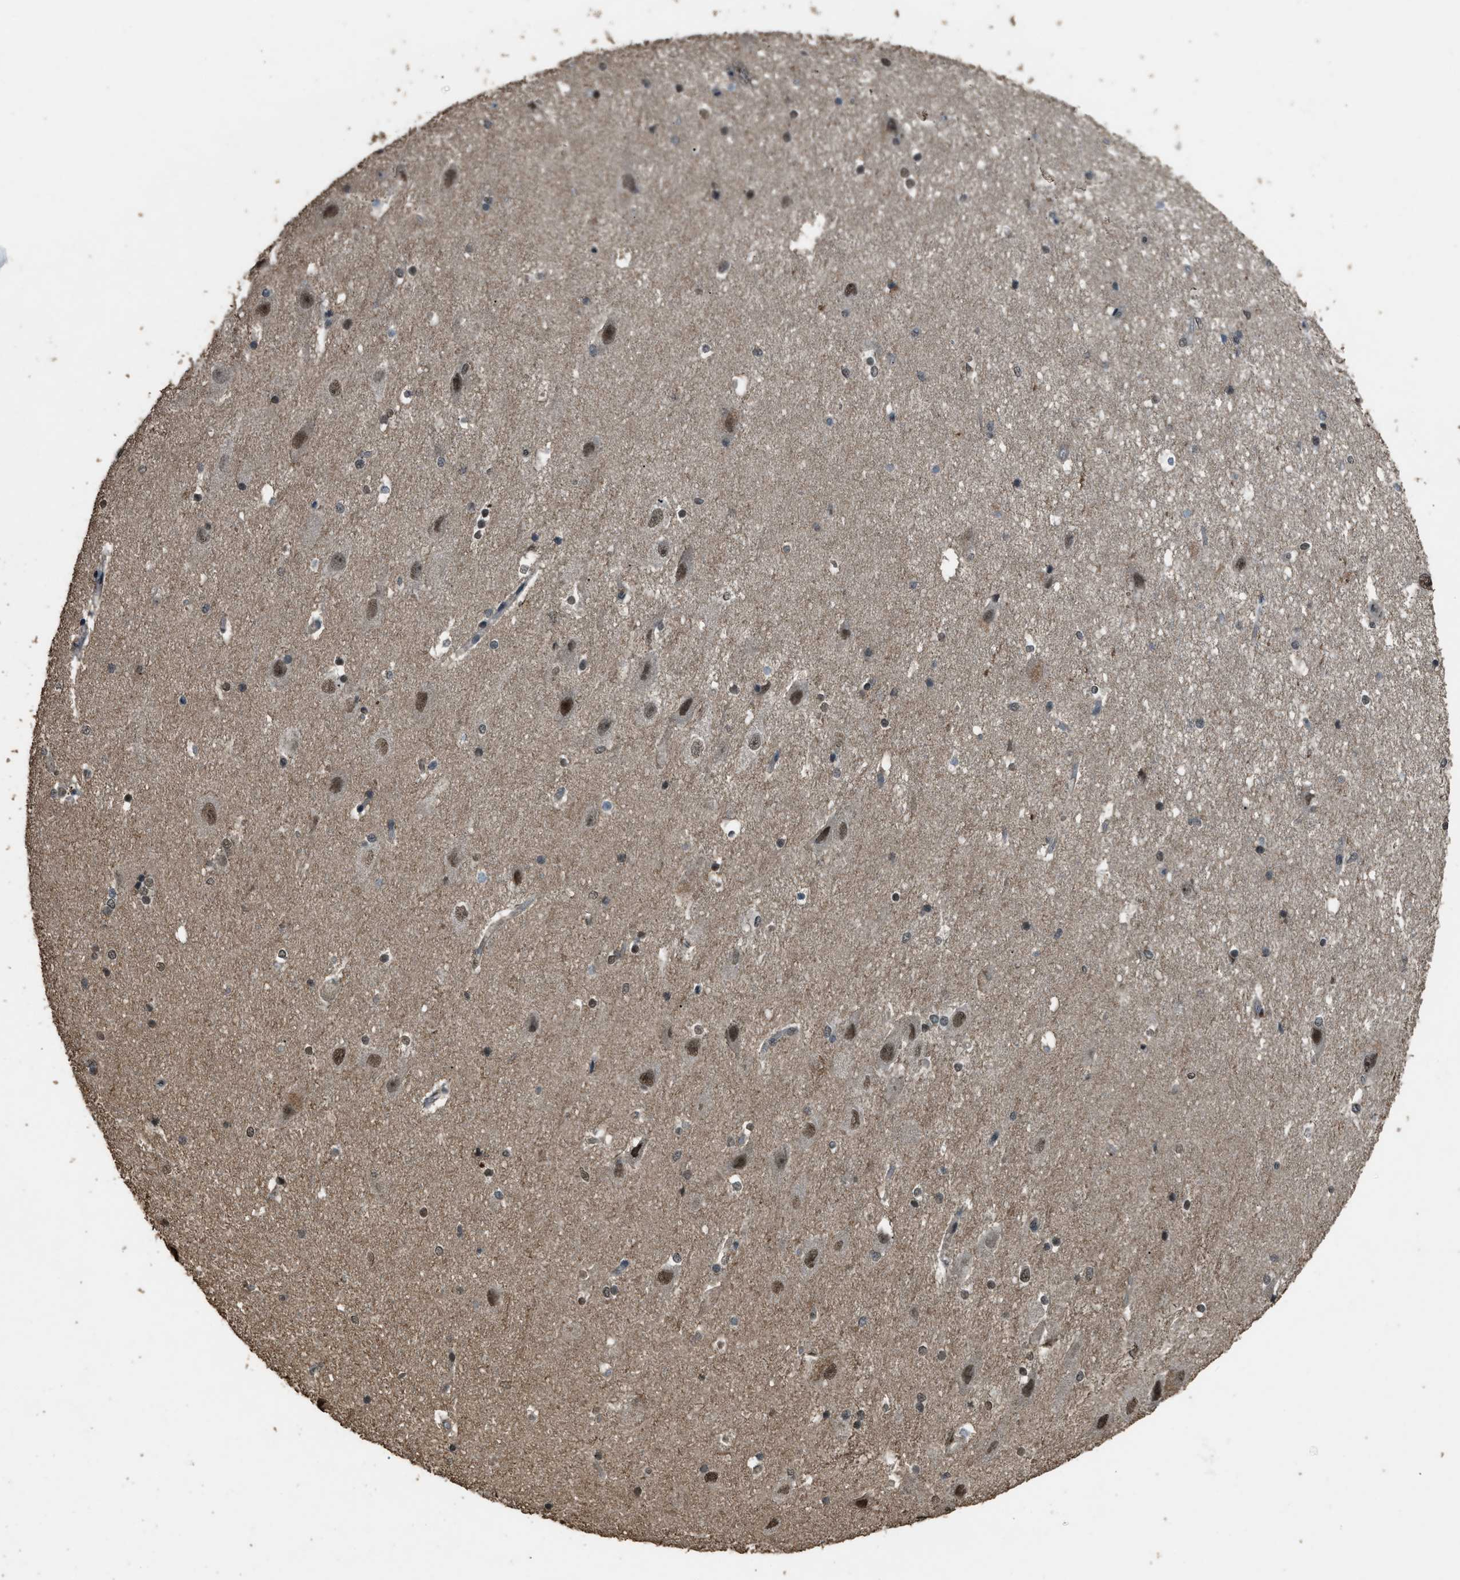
{"staining": {"intensity": "weak", "quantity": "<25%", "location": "nuclear"}, "tissue": "hippocampus", "cell_type": "Glial cells", "image_type": "normal", "snomed": [{"axis": "morphology", "description": "Normal tissue, NOS"}, {"axis": "topography", "description": "Hippocampus"}], "caption": "A micrograph of hippocampus stained for a protein reveals no brown staining in glial cells. (DAB (3,3'-diaminobenzidine) immunohistochemistry, high magnification).", "gene": "SERTAD2", "patient": {"sex": "female", "age": 19}}